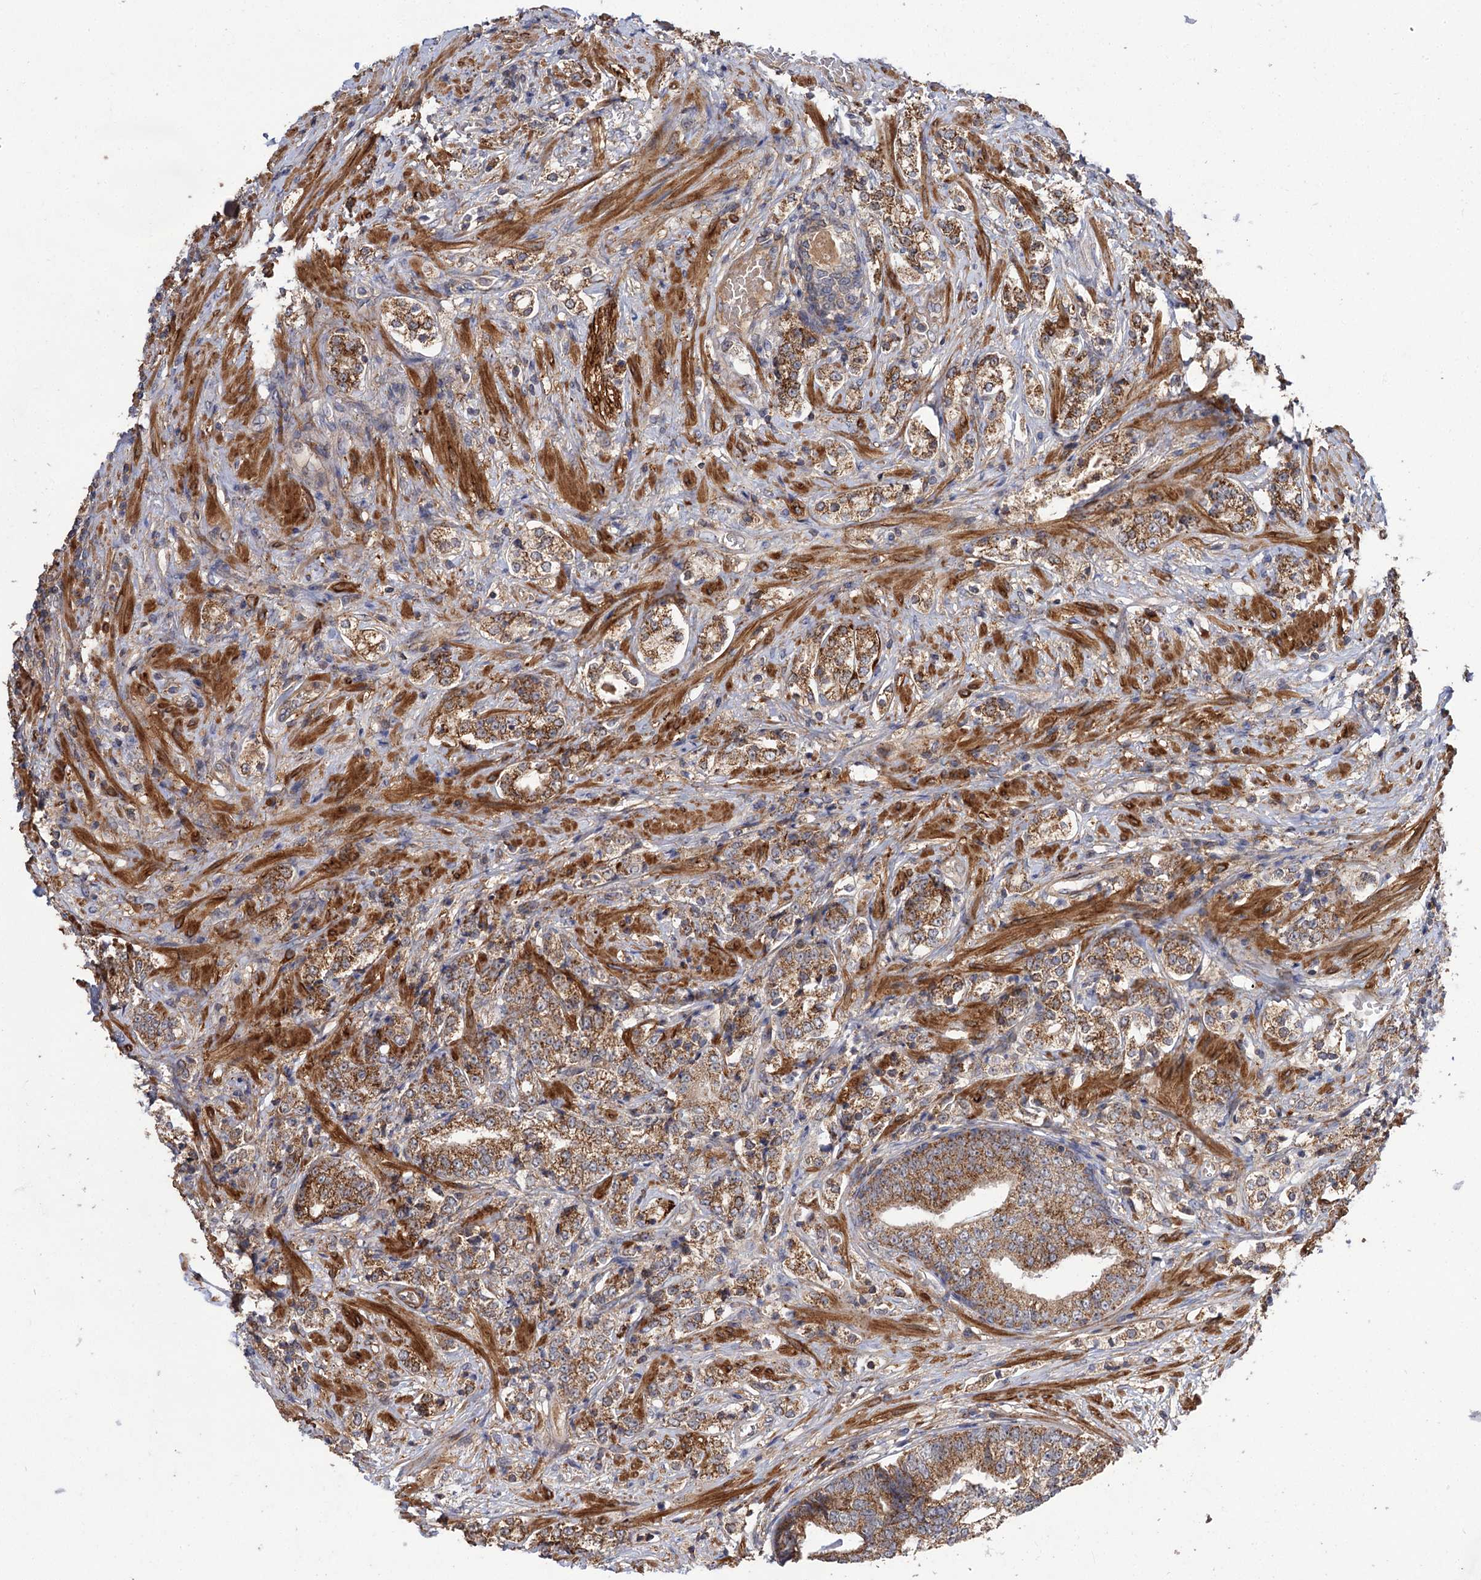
{"staining": {"intensity": "moderate", "quantity": ">75%", "location": "cytoplasmic/membranous"}, "tissue": "prostate cancer", "cell_type": "Tumor cells", "image_type": "cancer", "snomed": [{"axis": "morphology", "description": "Adenocarcinoma, High grade"}, {"axis": "topography", "description": "Prostate"}], "caption": "Protein staining of prostate cancer (adenocarcinoma (high-grade)) tissue shows moderate cytoplasmic/membranous staining in about >75% of tumor cells. (Stains: DAB (3,3'-diaminobenzidine) in brown, nuclei in blue, Microscopy: brightfield microscopy at high magnification).", "gene": "FBXW8", "patient": {"sex": "male", "age": 69}}